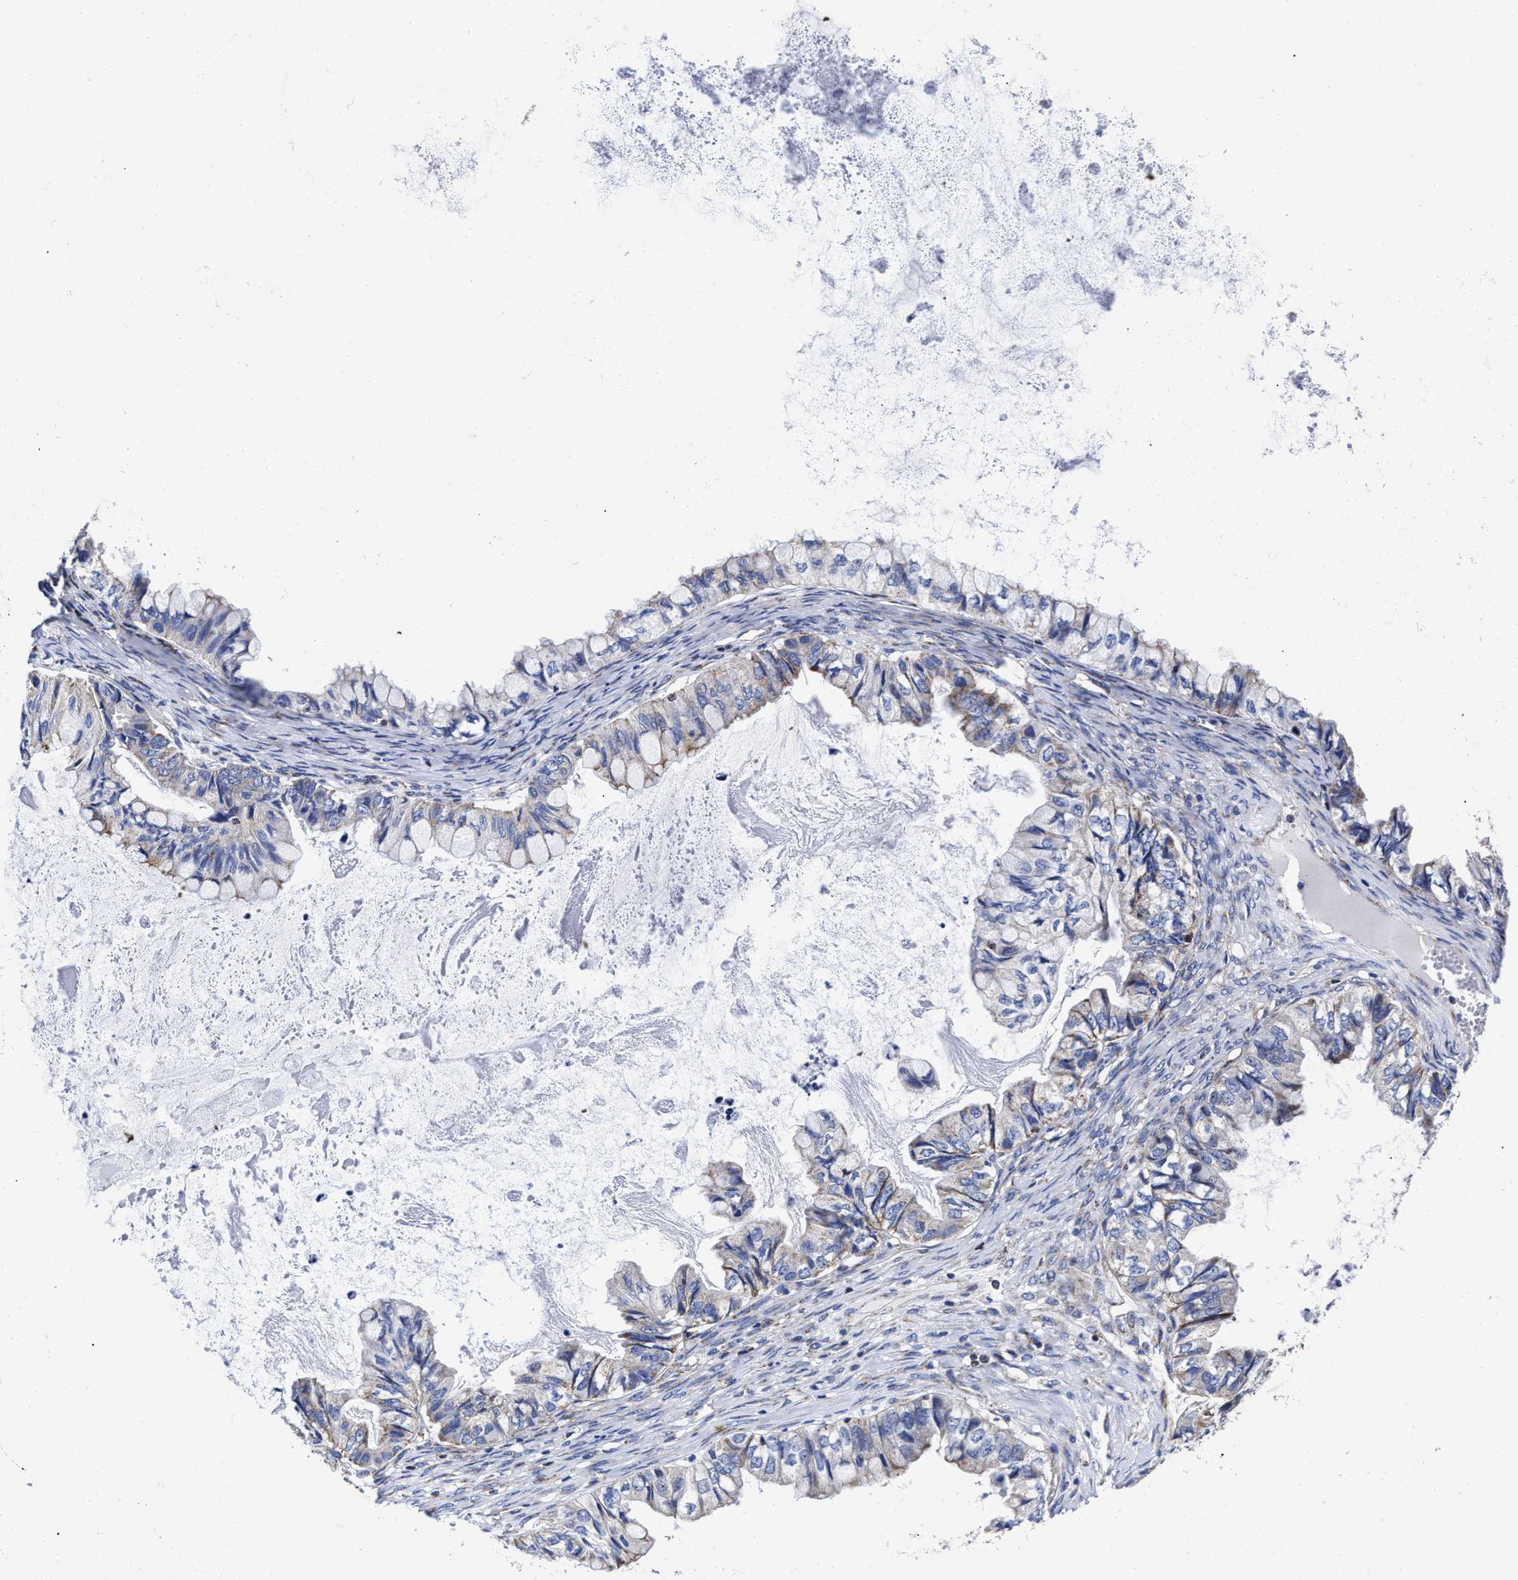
{"staining": {"intensity": "weak", "quantity": "<25%", "location": "cytoplasmic/membranous"}, "tissue": "ovarian cancer", "cell_type": "Tumor cells", "image_type": "cancer", "snomed": [{"axis": "morphology", "description": "Cystadenocarcinoma, mucinous, NOS"}, {"axis": "topography", "description": "Ovary"}], "caption": "The photomicrograph shows no significant expression in tumor cells of mucinous cystadenocarcinoma (ovarian).", "gene": "HINT2", "patient": {"sex": "female", "age": 80}}